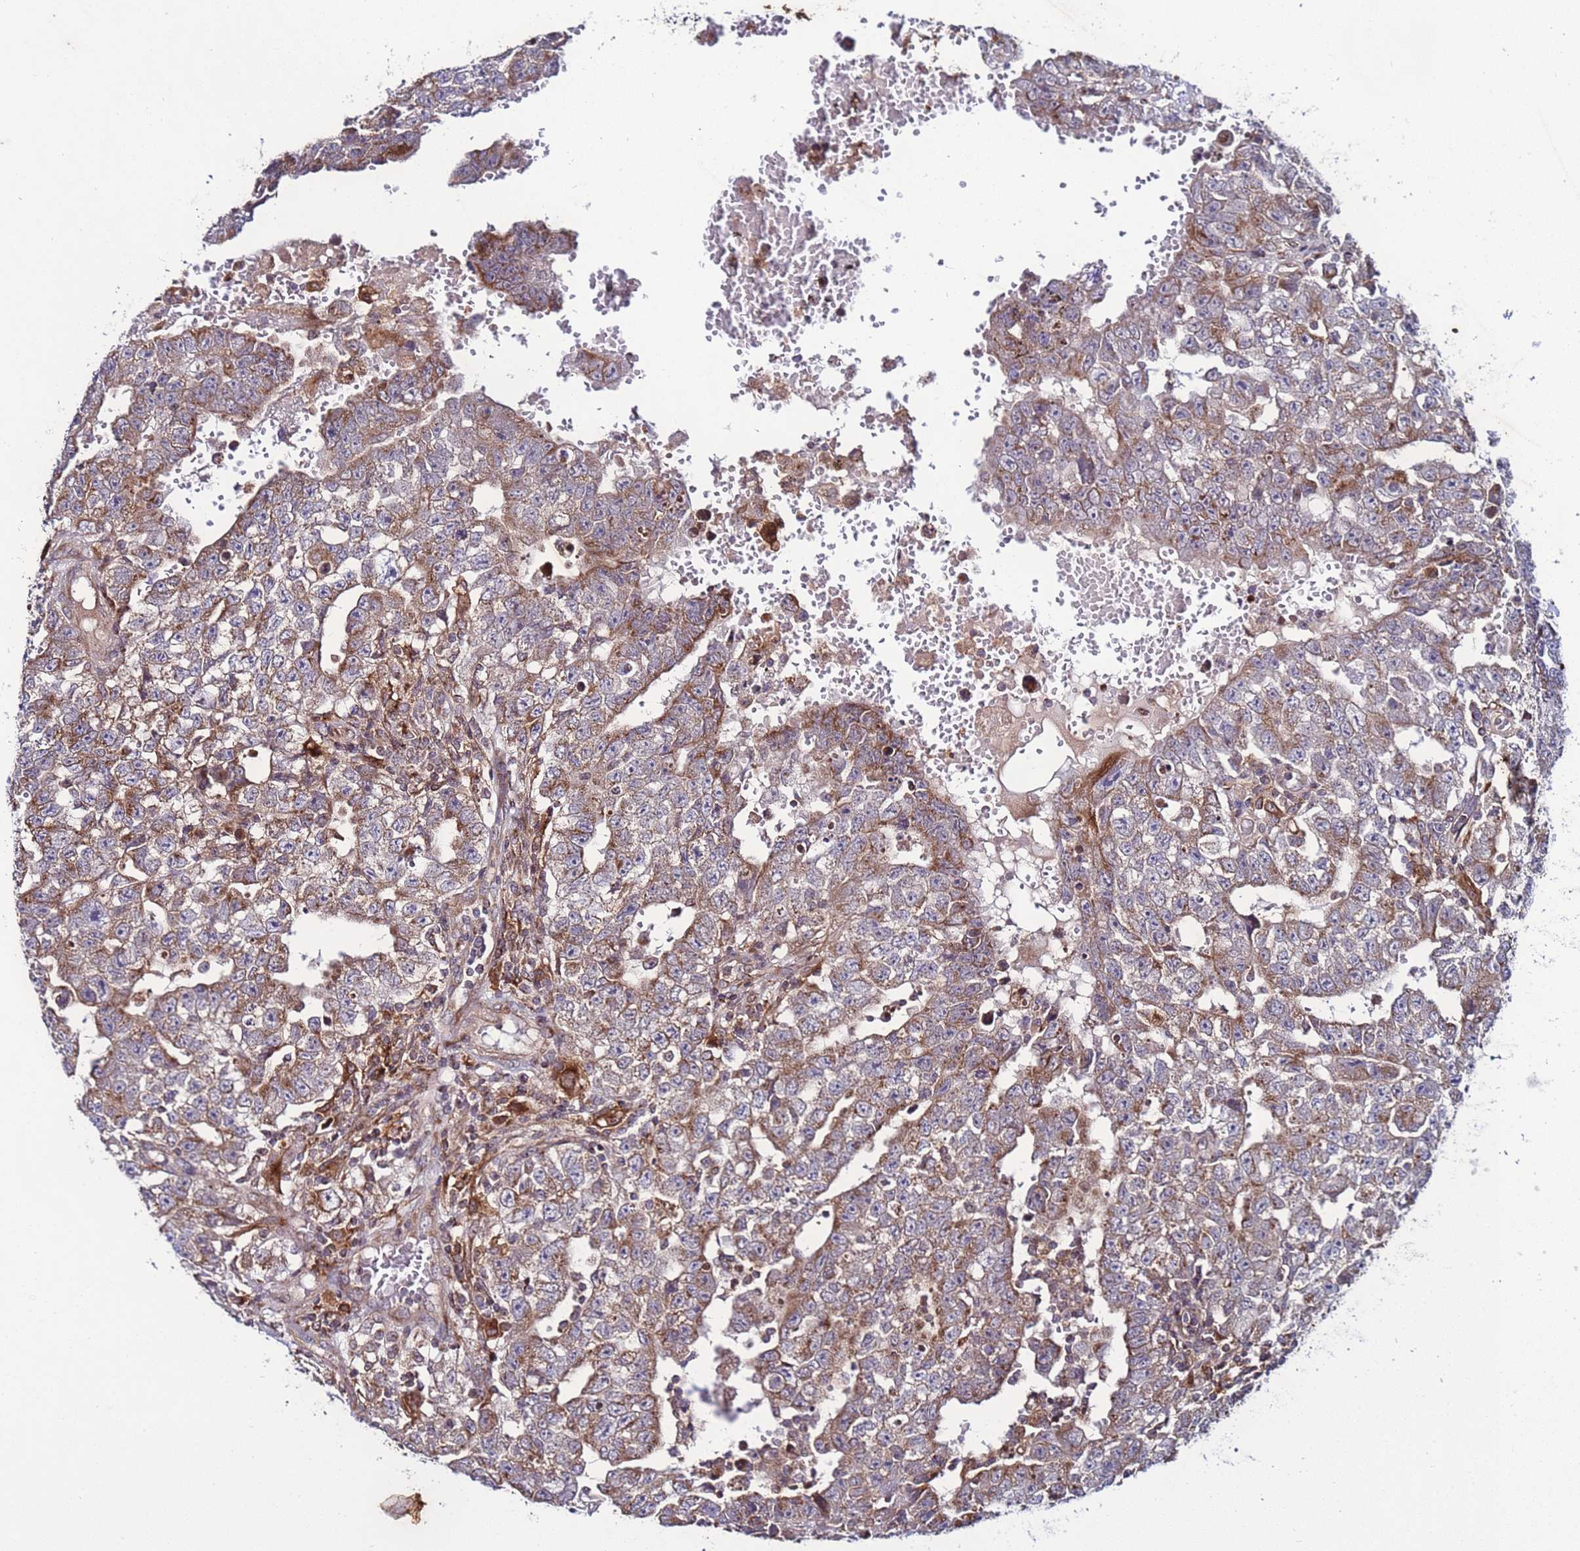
{"staining": {"intensity": "moderate", "quantity": ">75%", "location": "cytoplasmic/membranous"}, "tissue": "testis cancer", "cell_type": "Tumor cells", "image_type": "cancer", "snomed": [{"axis": "morphology", "description": "Carcinoma, Embryonal, NOS"}, {"axis": "topography", "description": "Testis"}], "caption": "Immunohistochemistry (IHC) photomicrograph of neoplastic tissue: embryonal carcinoma (testis) stained using immunohistochemistry reveals medium levels of moderate protein expression localized specifically in the cytoplasmic/membranous of tumor cells, appearing as a cytoplasmic/membranous brown color.", "gene": "TMEM176B", "patient": {"sex": "male", "age": 25}}